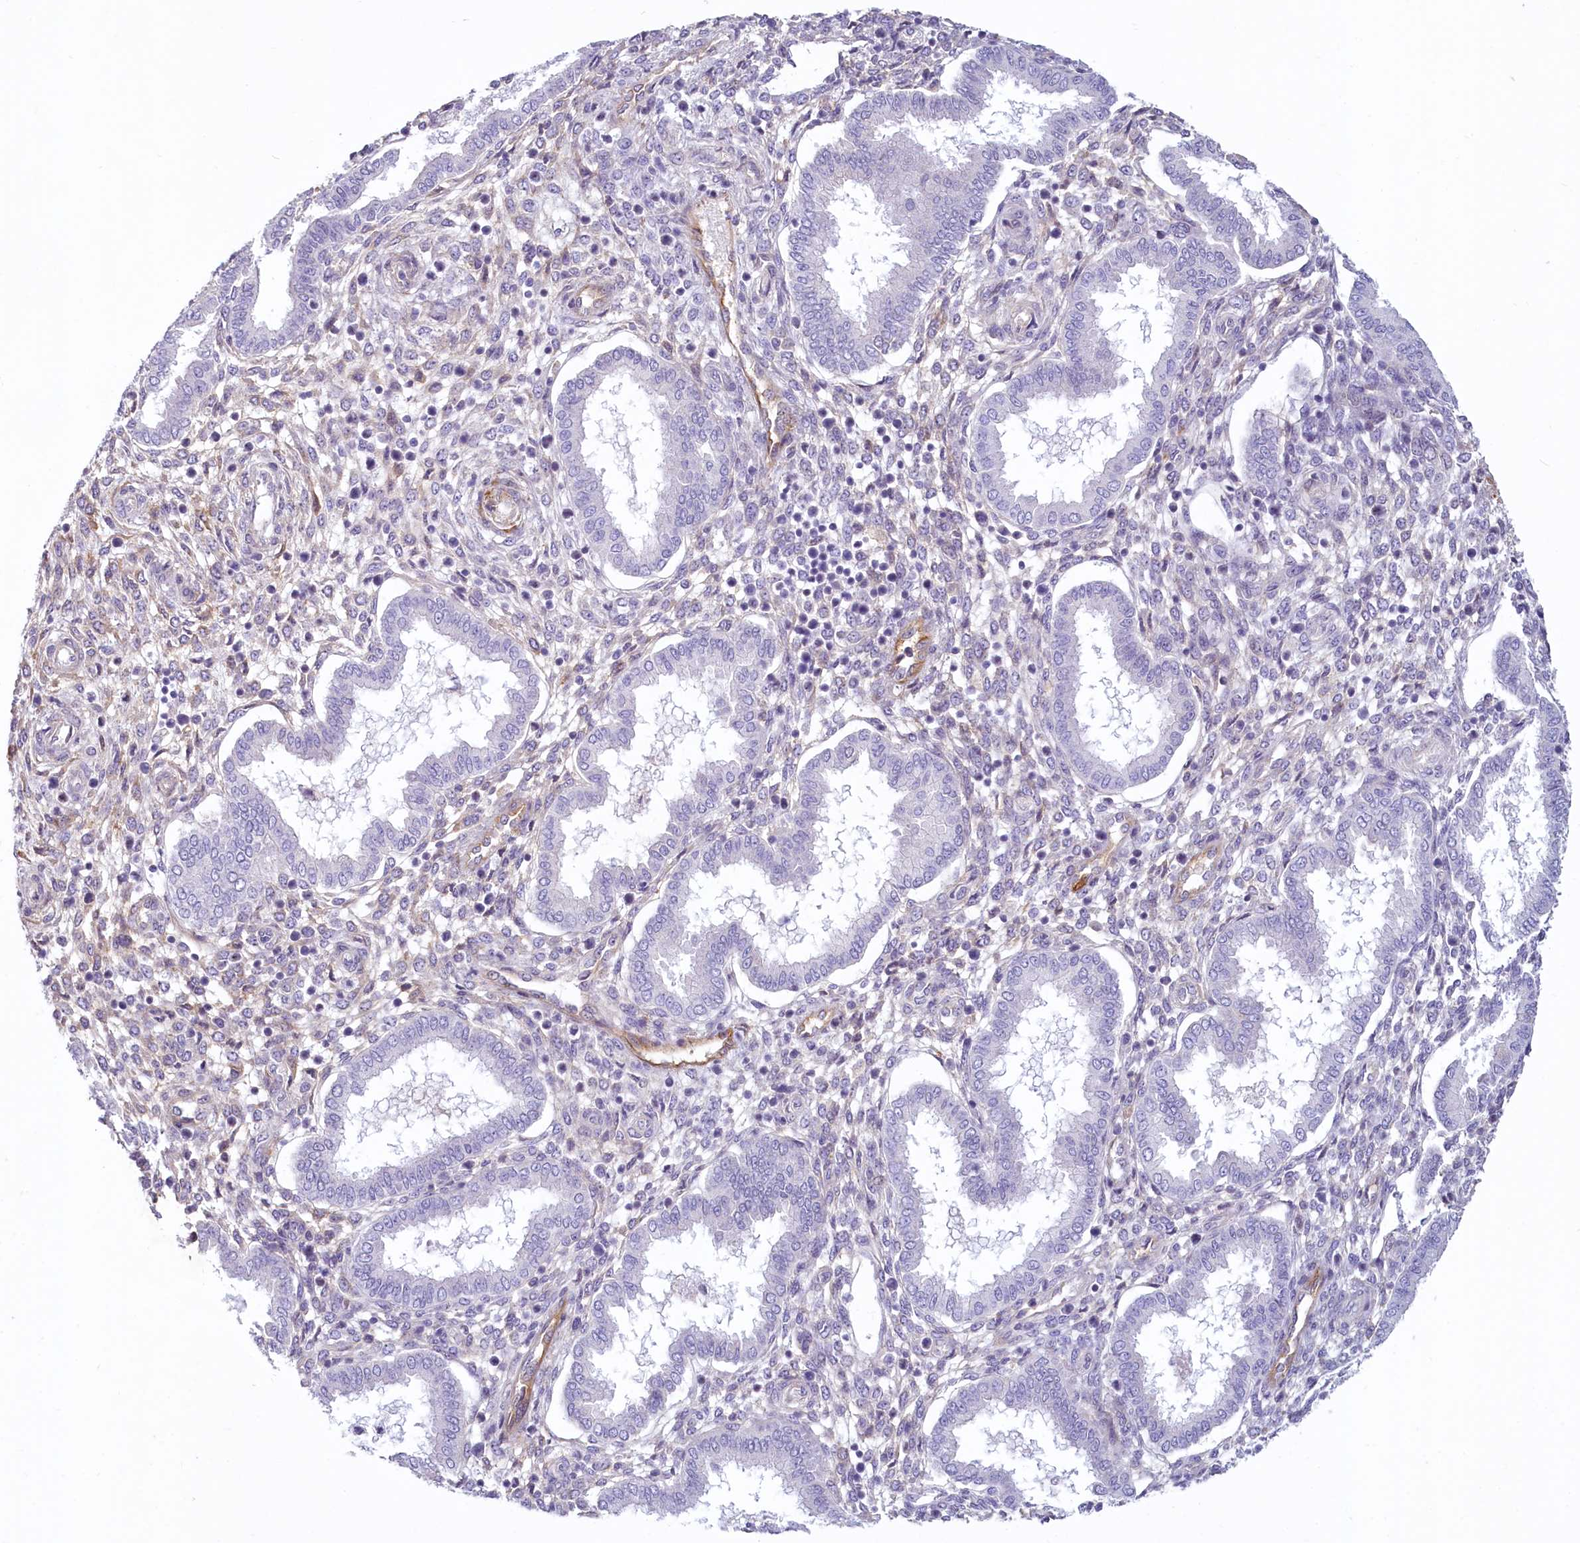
{"staining": {"intensity": "negative", "quantity": "none", "location": "none"}, "tissue": "endometrium", "cell_type": "Cells in endometrial stroma", "image_type": "normal", "snomed": [{"axis": "morphology", "description": "Normal tissue, NOS"}, {"axis": "topography", "description": "Endometrium"}], "caption": "Immunohistochemical staining of normal endometrium reveals no significant expression in cells in endometrial stroma. Nuclei are stained in blue.", "gene": "PROCR", "patient": {"sex": "female", "age": 24}}